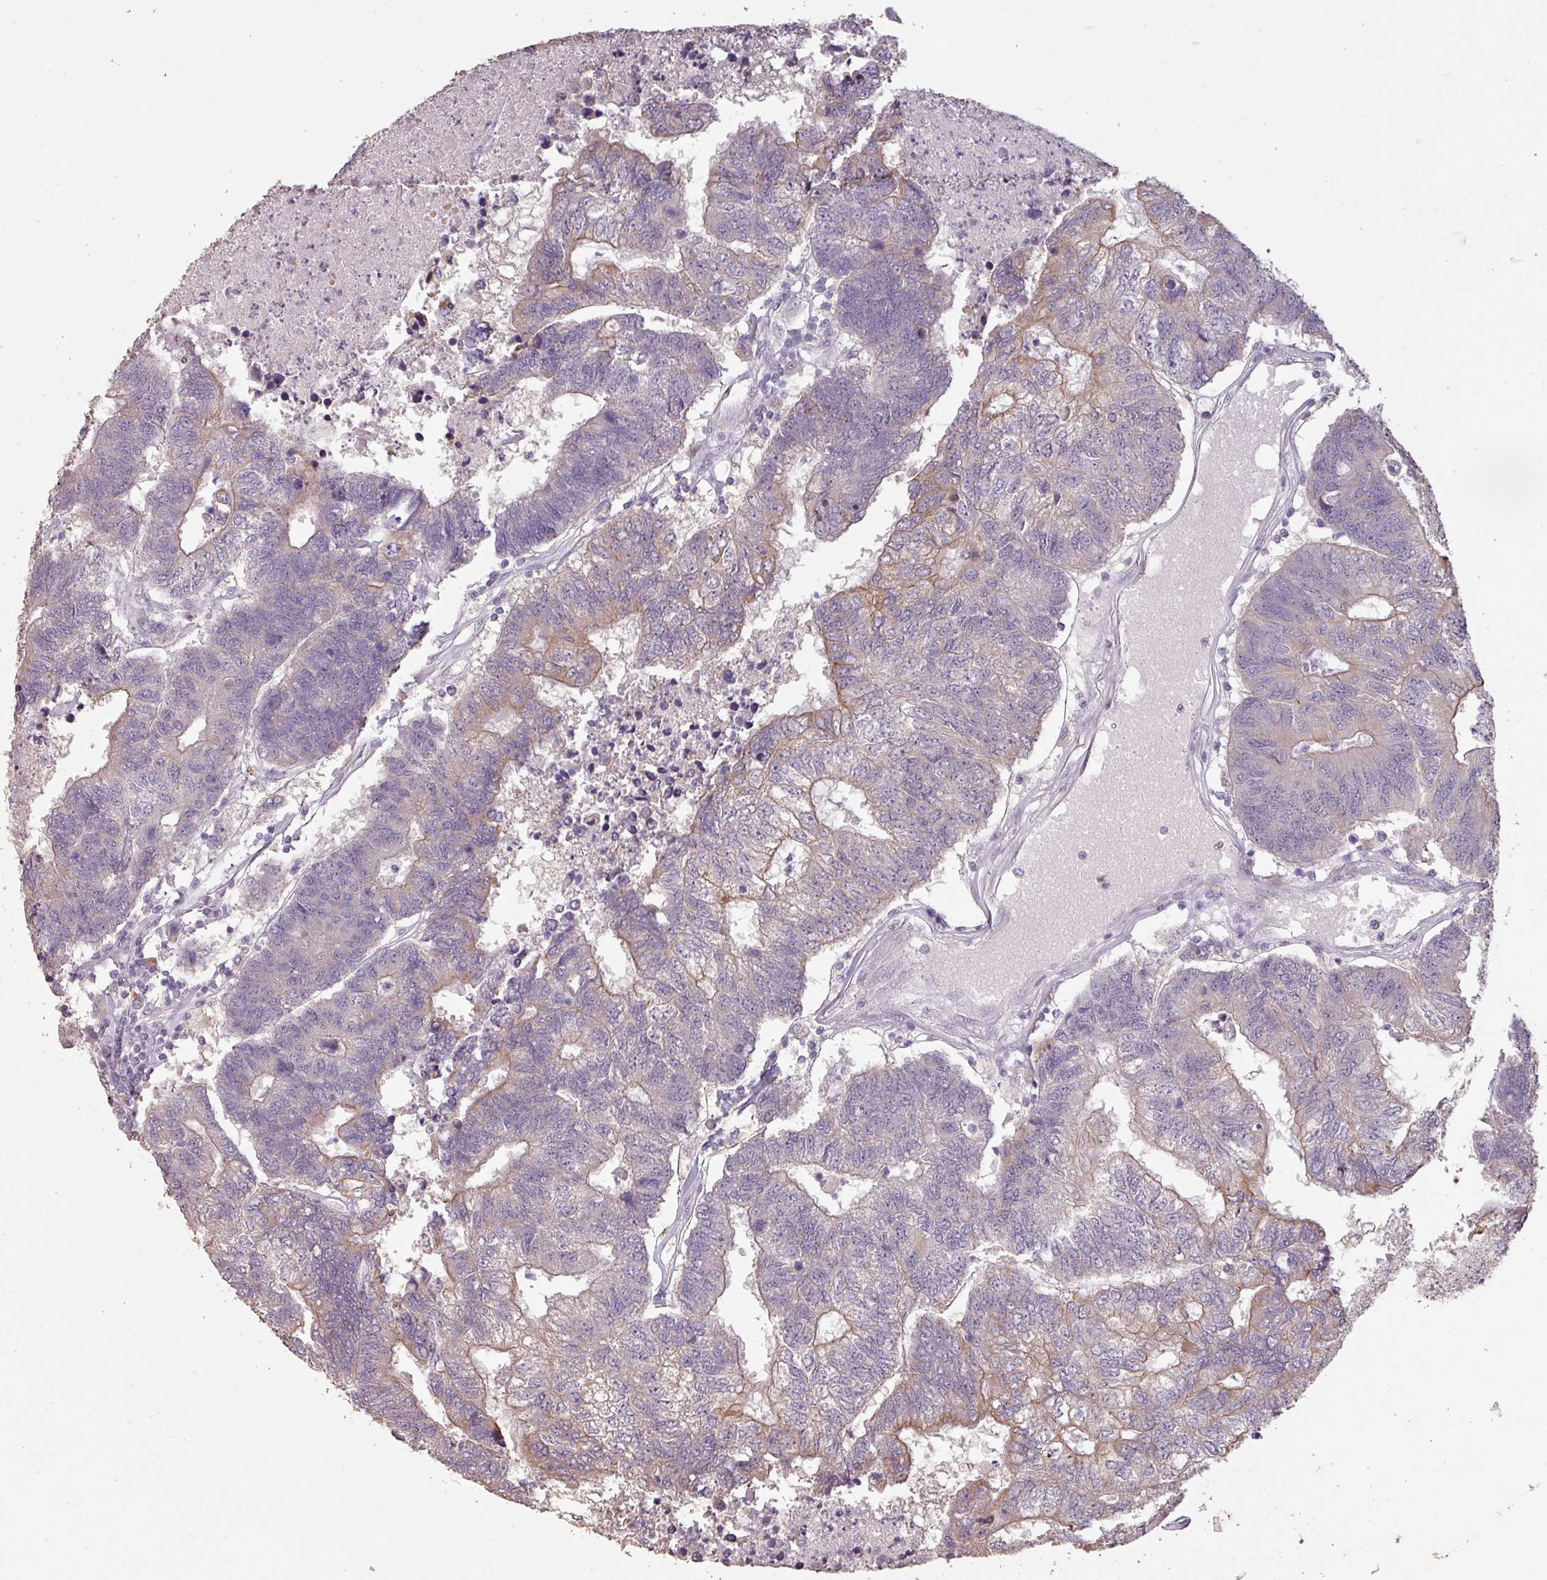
{"staining": {"intensity": "moderate", "quantity": "<25%", "location": "cytoplasmic/membranous"}, "tissue": "colorectal cancer", "cell_type": "Tumor cells", "image_type": "cancer", "snomed": [{"axis": "morphology", "description": "Adenocarcinoma, NOS"}, {"axis": "topography", "description": "Colon"}], "caption": "IHC of adenocarcinoma (colorectal) displays low levels of moderate cytoplasmic/membranous staining in about <25% of tumor cells. (DAB (3,3'-diaminobenzidine) IHC with brightfield microscopy, high magnification).", "gene": "LYPLA1", "patient": {"sex": "female", "age": 48}}